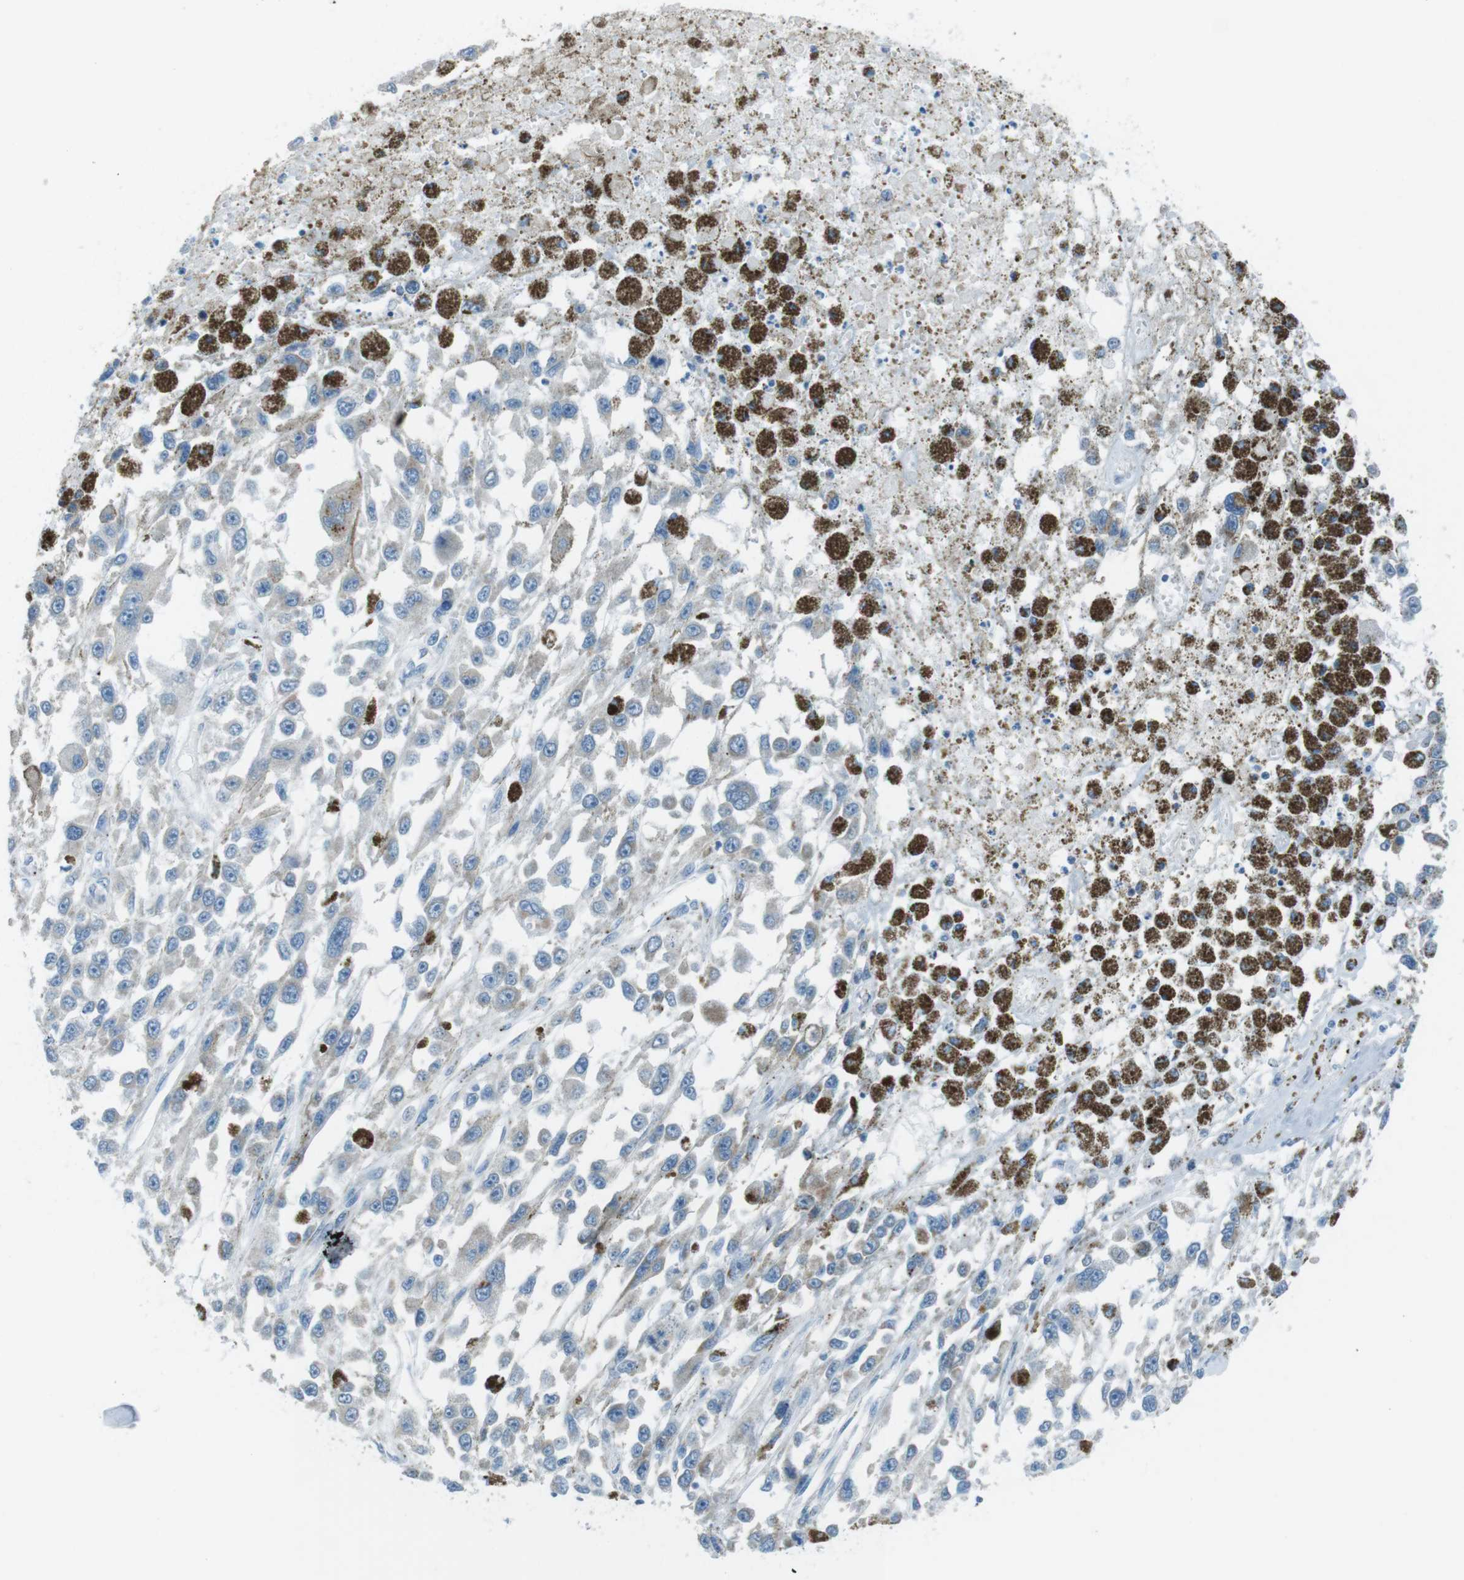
{"staining": {"intensity": "weak", "quantity": ">75%", "location": "cytoplasmic/membranous"}, "tissue": "melanoma", "cell_type": "Tumor cells", "image_type": "cancer", "snomed": [{"axis": "morphology", "description": "Malignant melanoma, Metastatic site"}, {"axis": "topography", "description": "Lymph node"}], "caption": "Malignant melanoma (metastatic site) tissue demonstrates weak cytoplasmic/membranous staining in approximately >75% of tumor cells", "gene": "DNAJA3", "patient": {"sex": "male", "age": 59}}